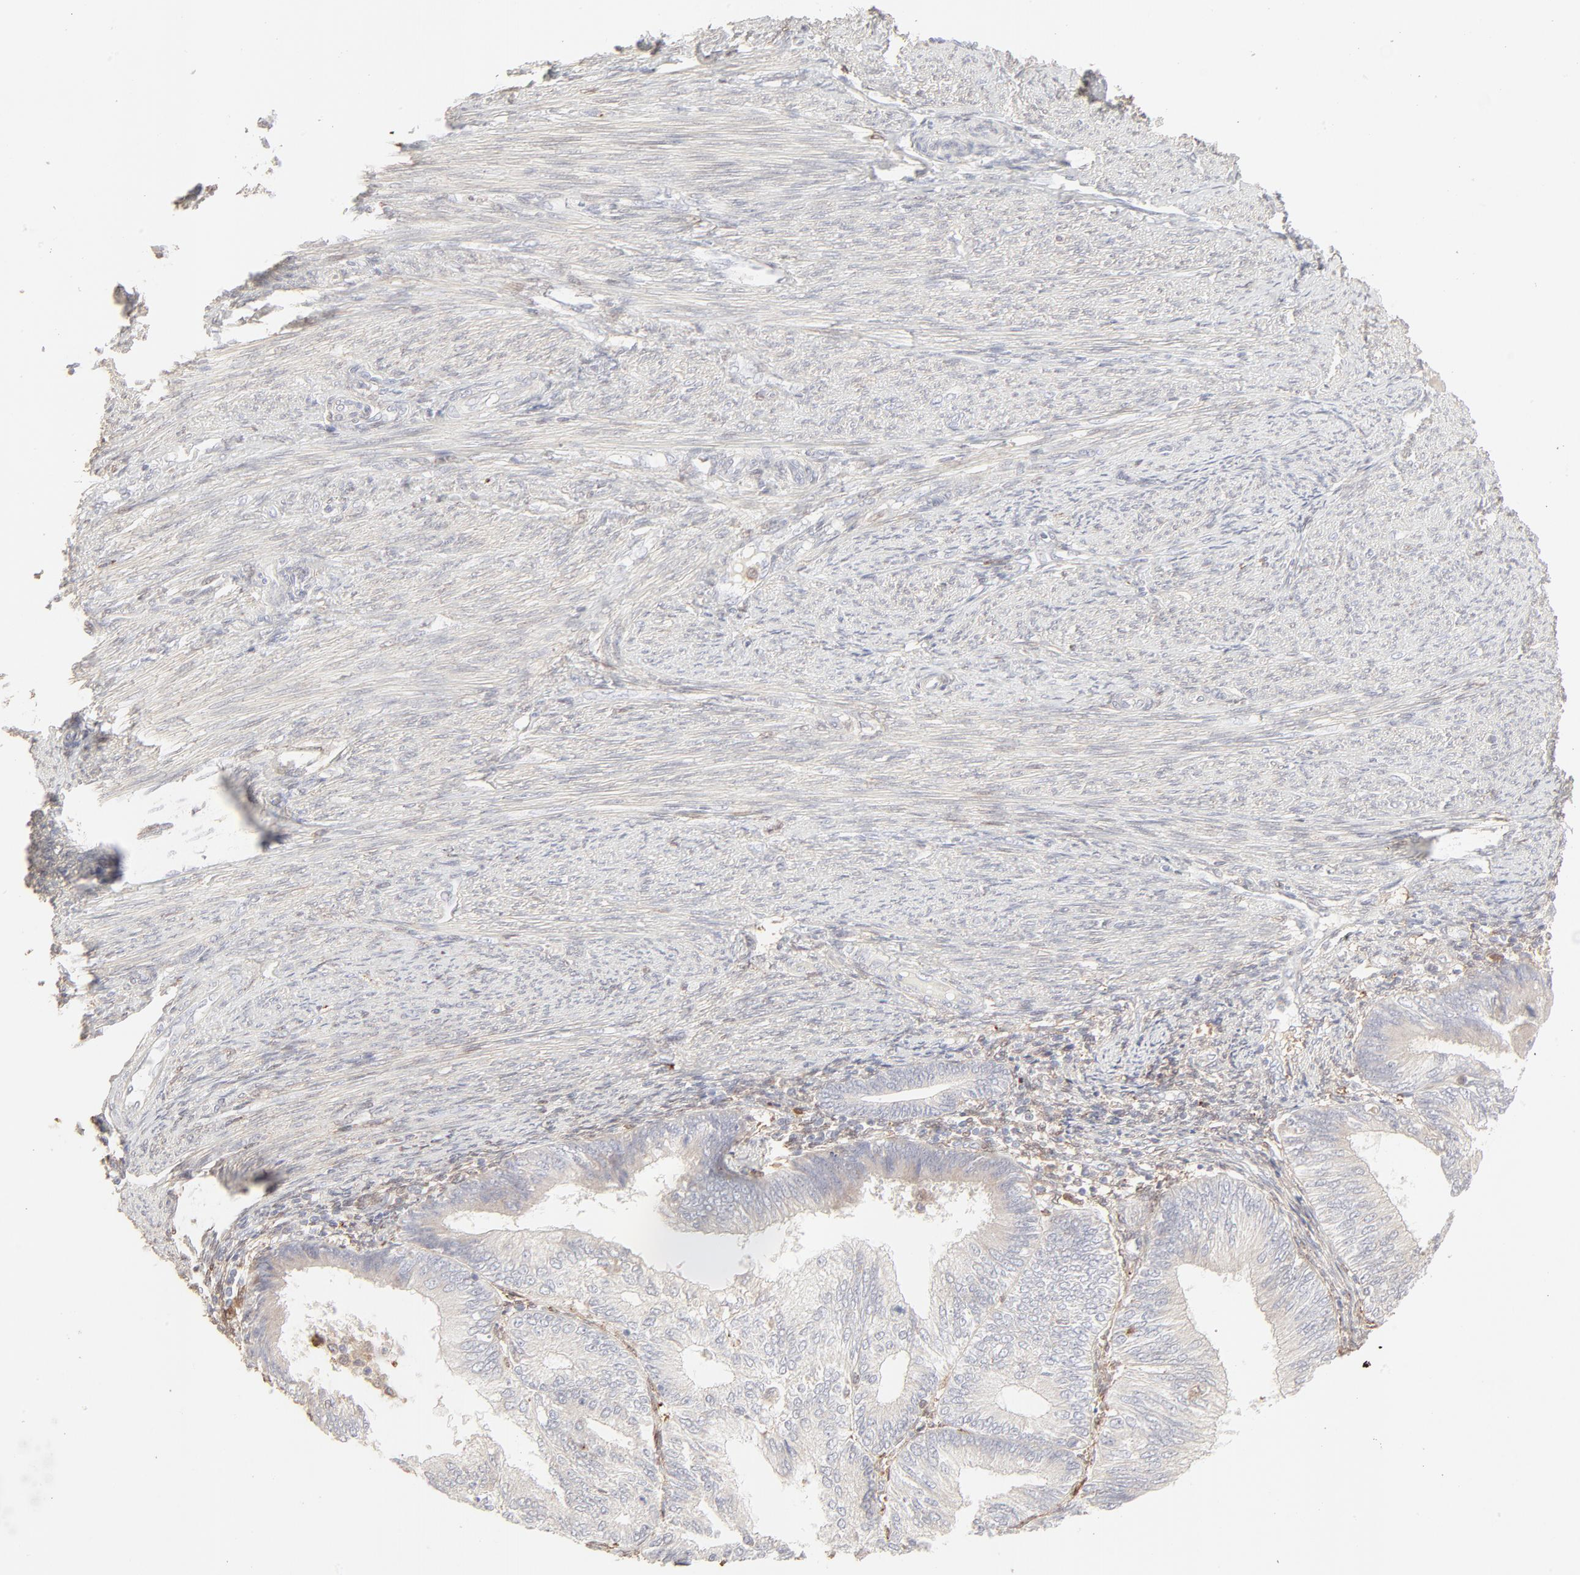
{"staining": {"intensity": "negative", "quantity": "none", "location": "none"}, "tissue": "endometrial cancer", "cell_type": "Tumor cells", "image_type": "cancer", "snomed": [{"axis": "morphology", "description": "Adenocarcinoma, NOS"}, {"axis": "topography", "description": "Endometrium"}], "caption": "High power microscopy image of an immunohistochemistry micrograph of endometrial adenocarcinoma, revealing no significant staining in tumor cells.", "gene": "LGALS2", "patient": {"sex": "female", "age": 55}}